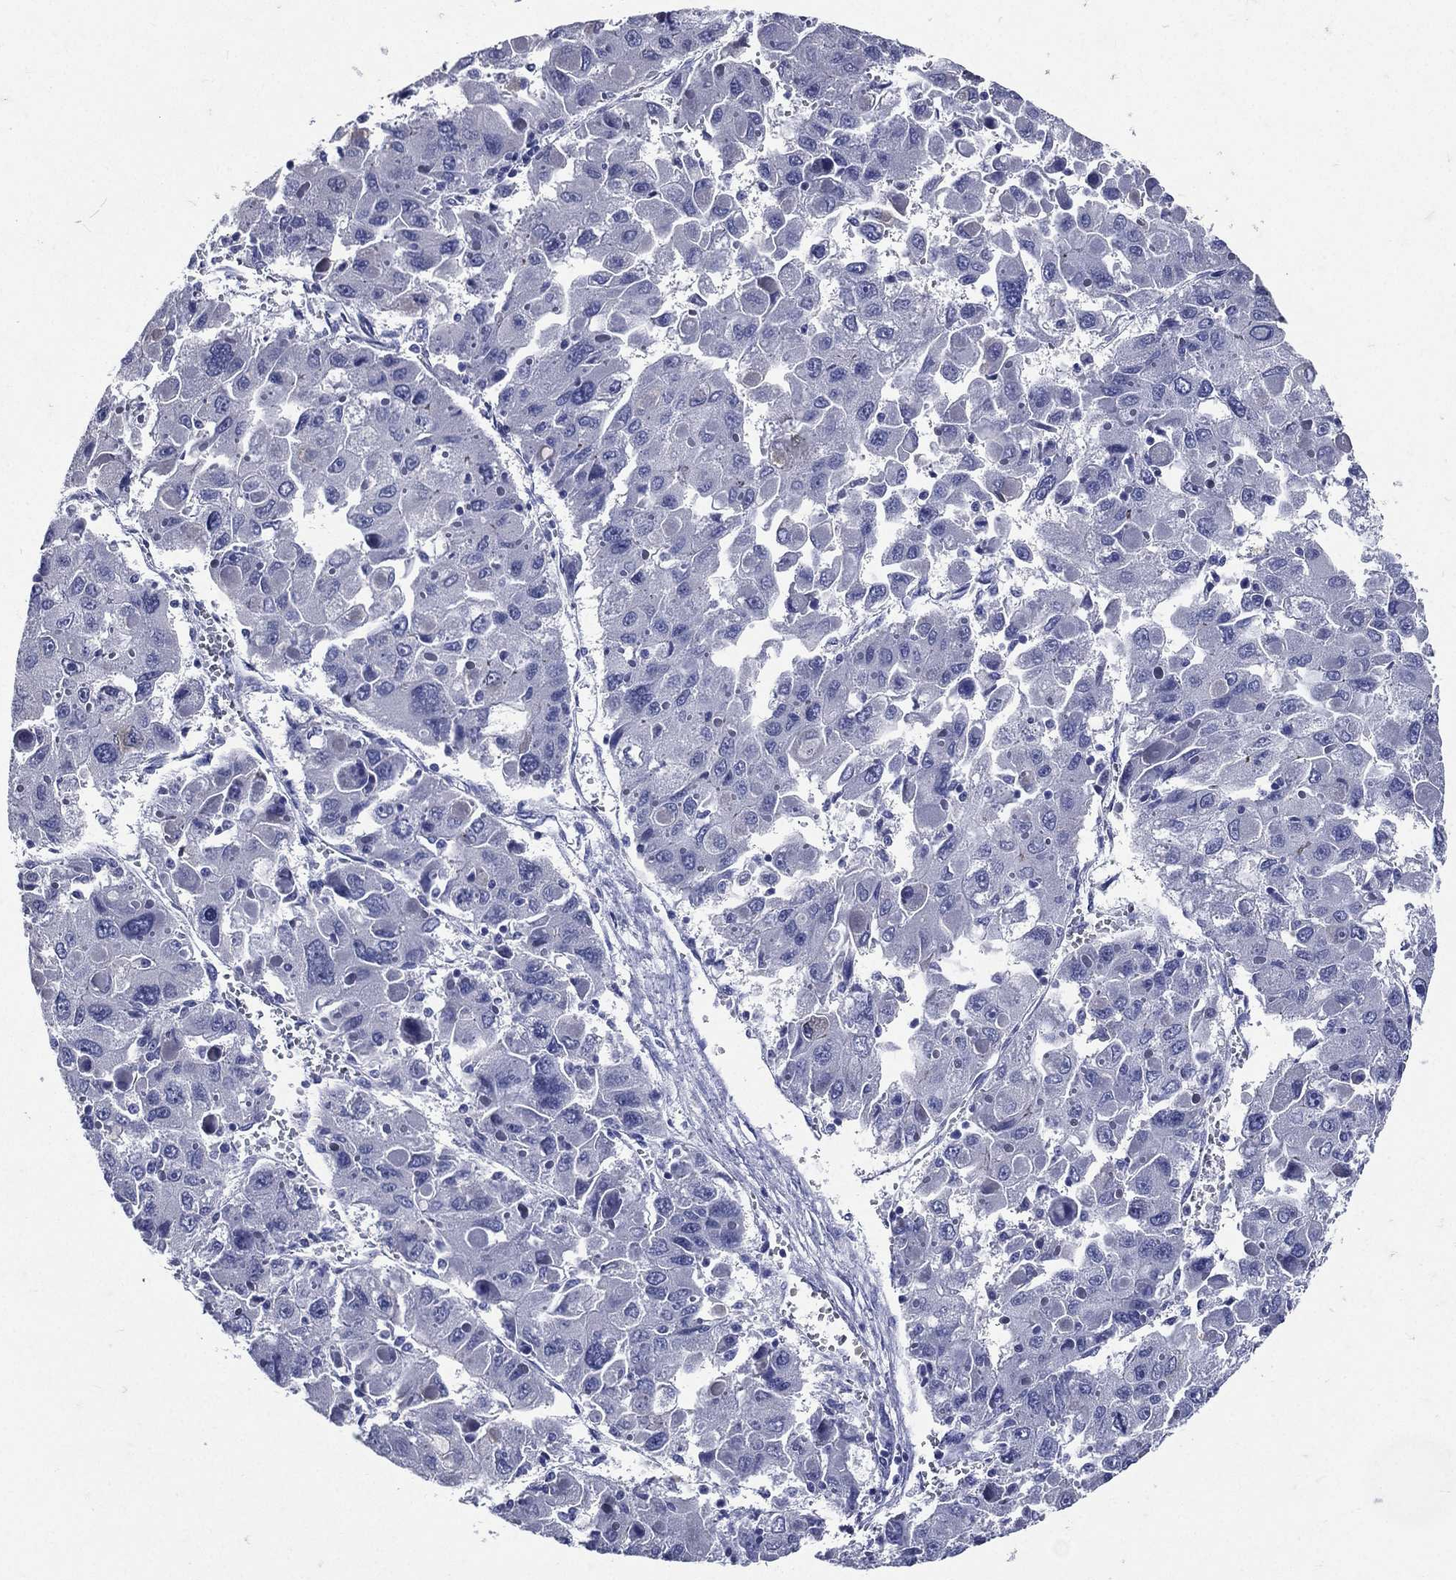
{"staining": {"intensity": "negative", "quantity": "none", "location": "none"}, "tissue": "liver cancer", "cell_type": "Tumor cells", "image_type": "cancer", "snomed": [{"axis": "morphology", "description": "Carcinoma, Hepatocellular, NOS"}, {"axis": "topography", "description": "Liver"}], "caption": "DAB (3,3'-diaminobenzidine) immunohistochemical staining of human liver cancer (hepatocellular carcinoma) shows no significant positivity in tumor cells. (DAB immunohistochemistry (IHC) with hematoxylin counter stain).", "gene": "TGM1", "patient": {"sex": "female", "age": 41}}